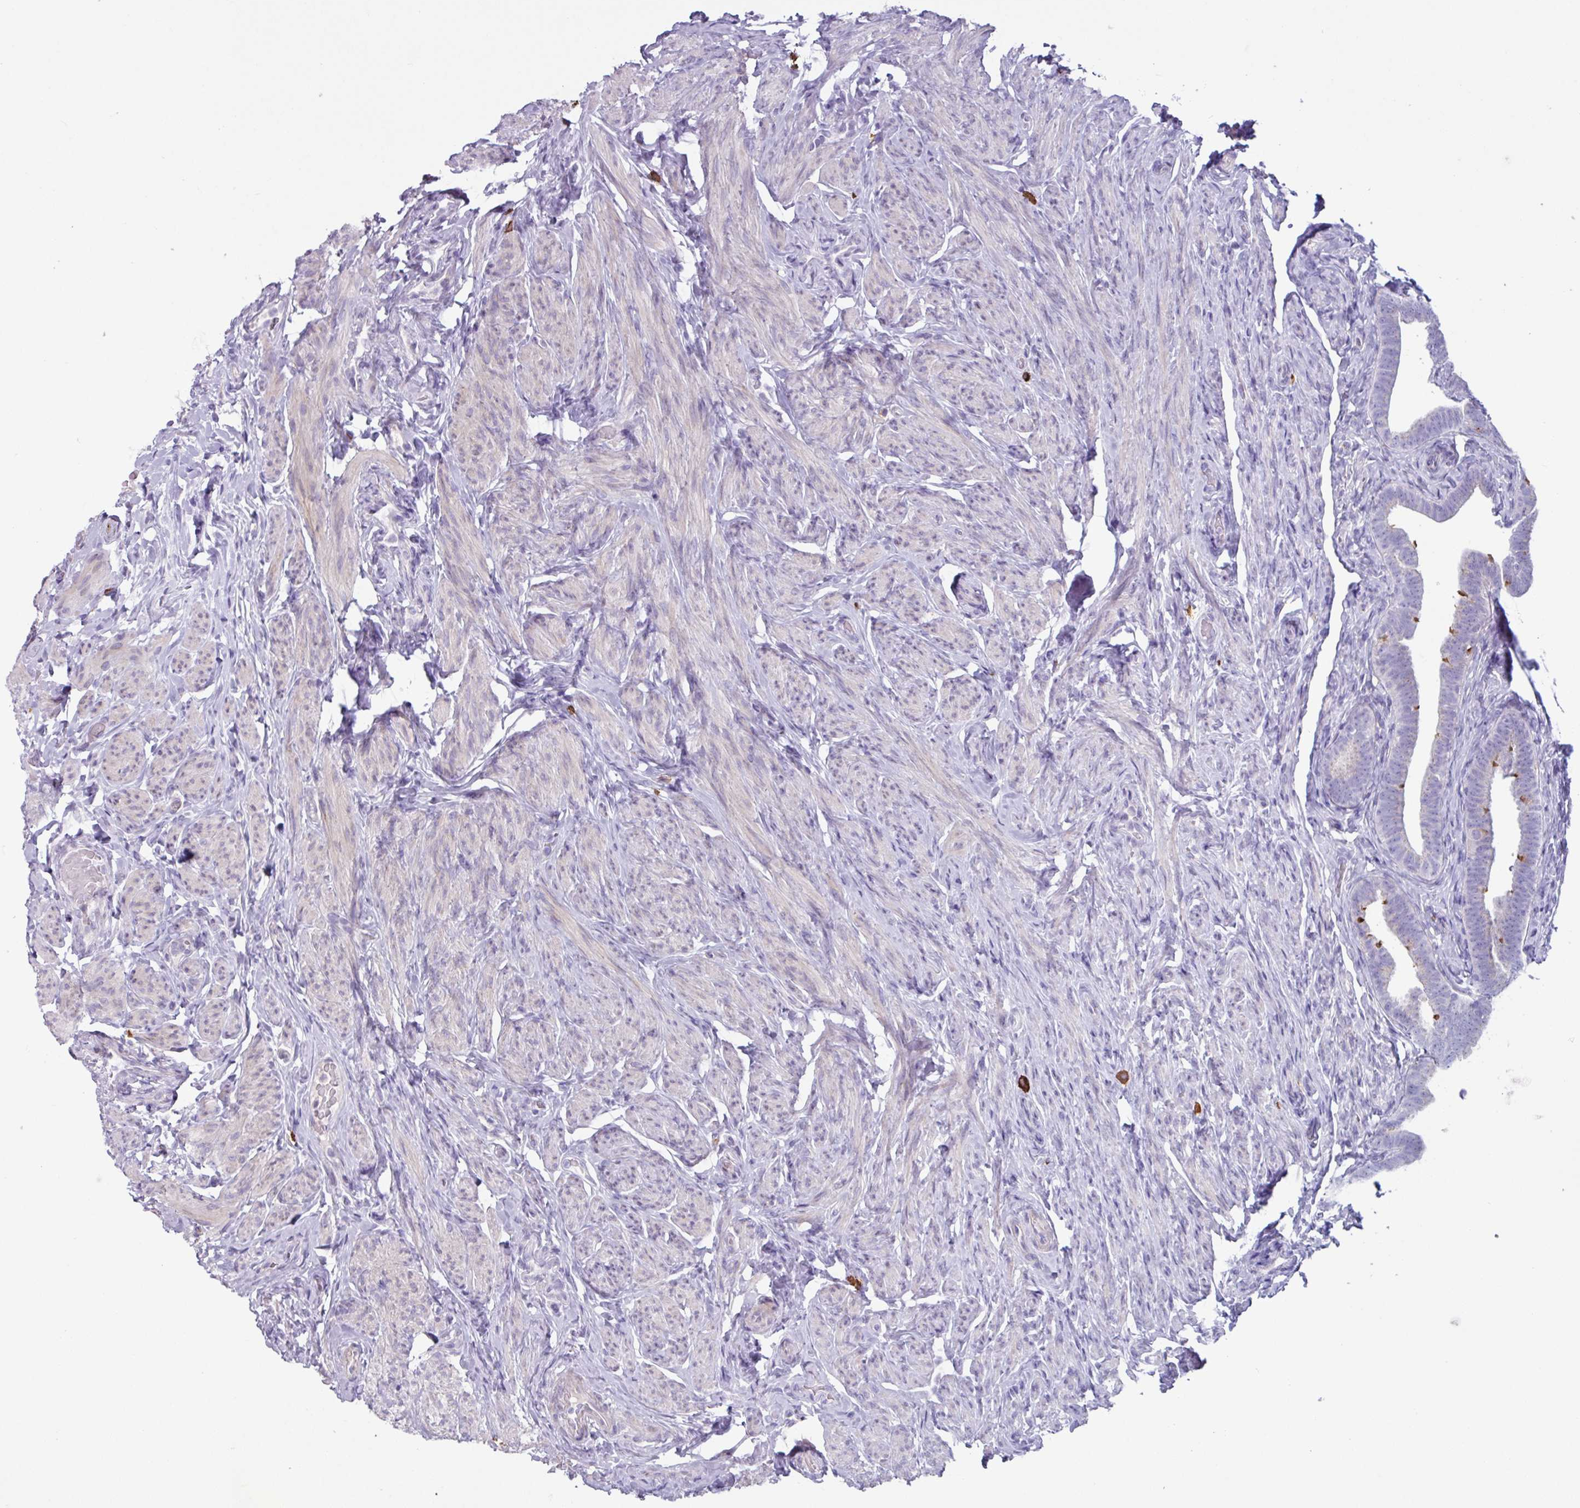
{"staining": {"intensity": "moderate", "quantity": "25%-75%", "location": "cytoplasmic/membranous"}, "tissue": "fallopian tube", "cell_type": "Glandular cells", "image_type": "normal", "snomed": [{"axis": "morphology", "description": "Normal tissue, NOS"}, {"axis": "topography", "description": "Fallopian tube"}], "caption": "The micrograph exhibits staining of normal fallopian tube, revealing moderate cytoplasmic/membranous protein staining (brown color) within glandular cells. Immunohistochemistry (ihc) stains the protein in brown and the nuclei are stained blue.", "gene": "ADGRE1", "patient": {"sex": "female", "age": 69}}